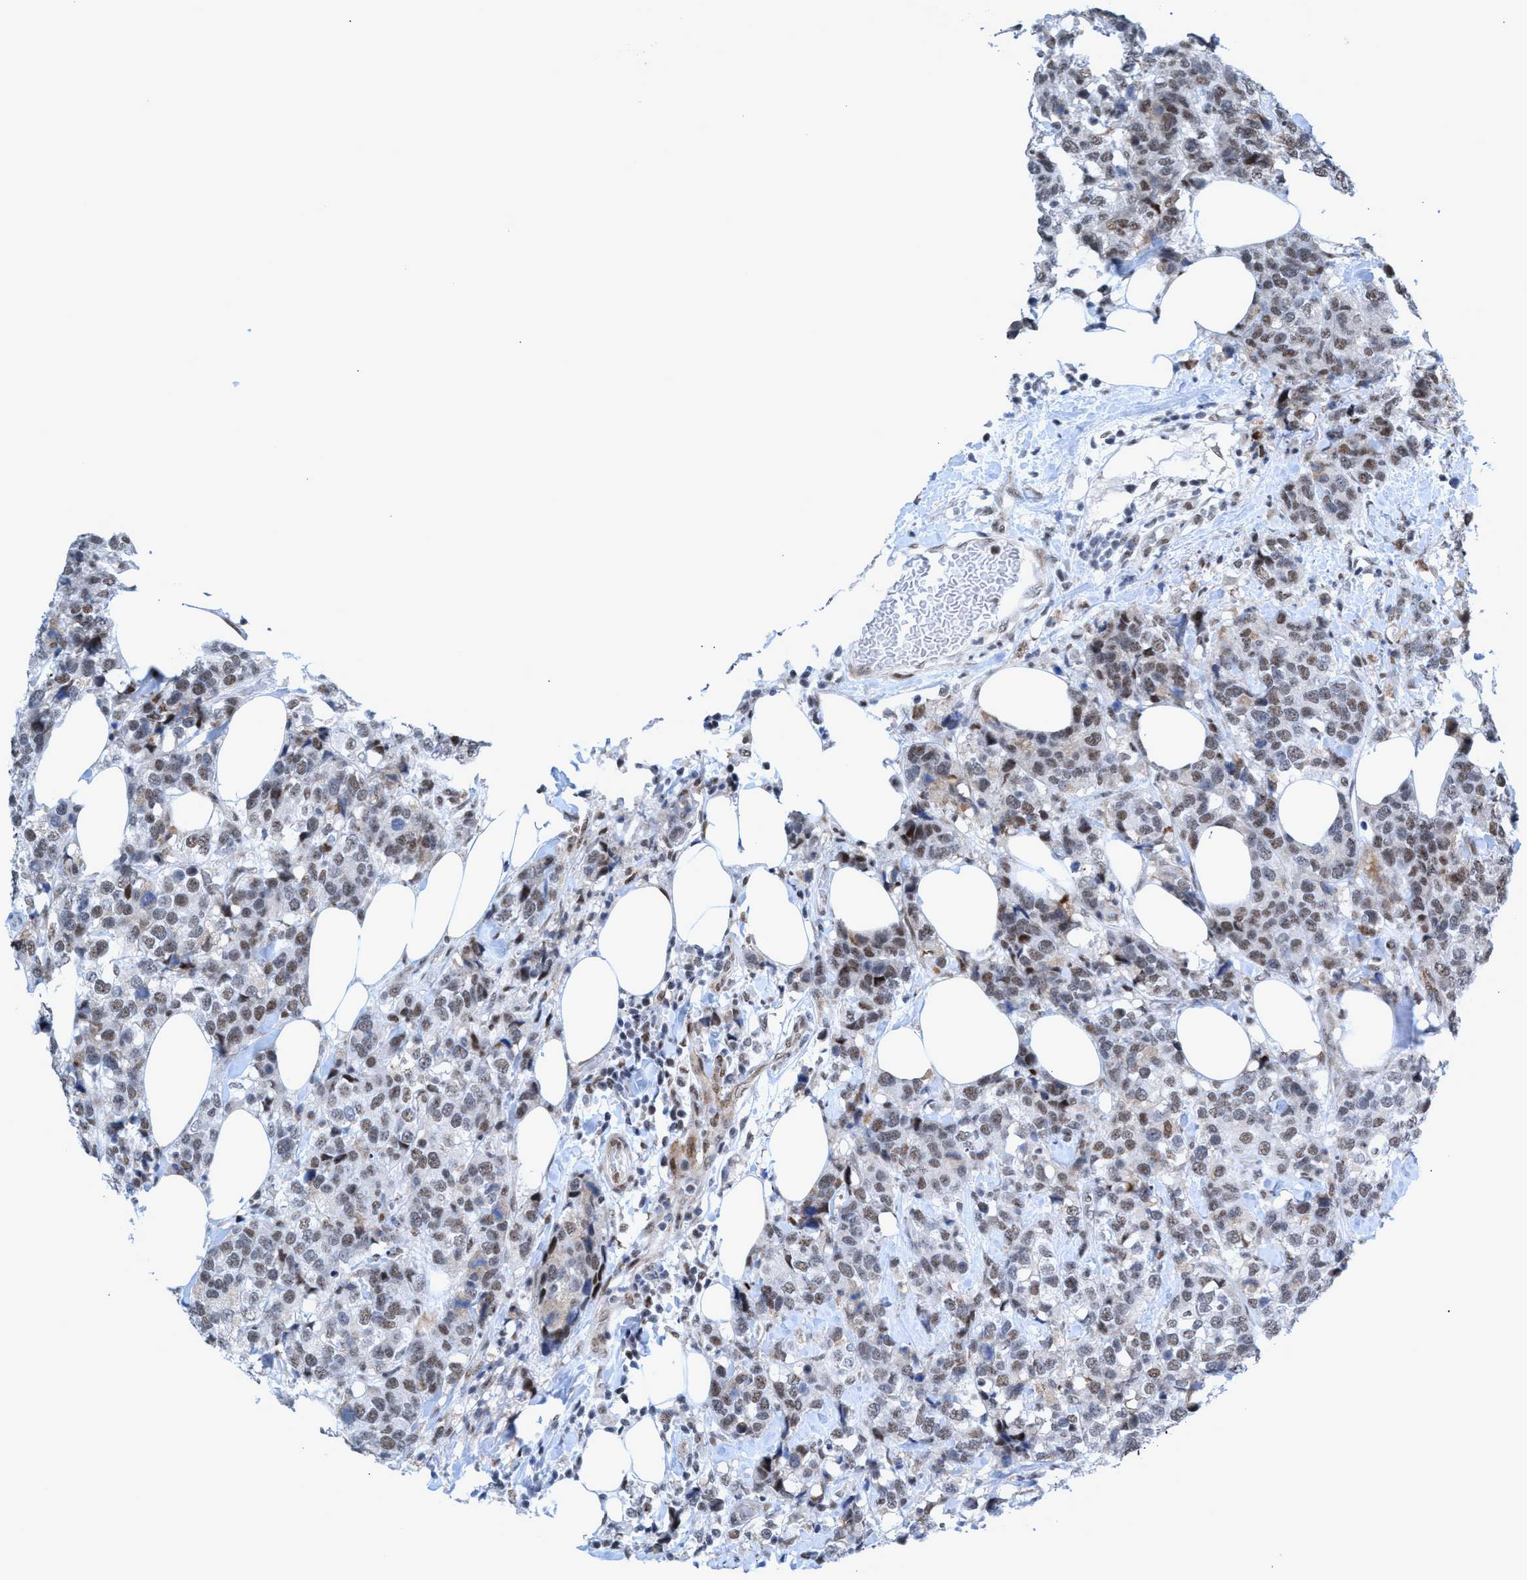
{"staining": {"intensity": "weak", "quantity": ">75%", "location": "nuclear"}, "tissue": "breast cancer", "cell_type": "Tumor cells", "image_type": "cancer", "snomed": [{"axis": "morphology", "description": "Lobular carcinoma"}, {"axis": "topography", "description": "Breast"}], "caption": "Breast lobular carcinoma stained with a brown dye reveals weak nuclear positive staining in about >75% of tumor cells.", "gene": "CWC27", "patient": {"sex": "female", "age": 59}}